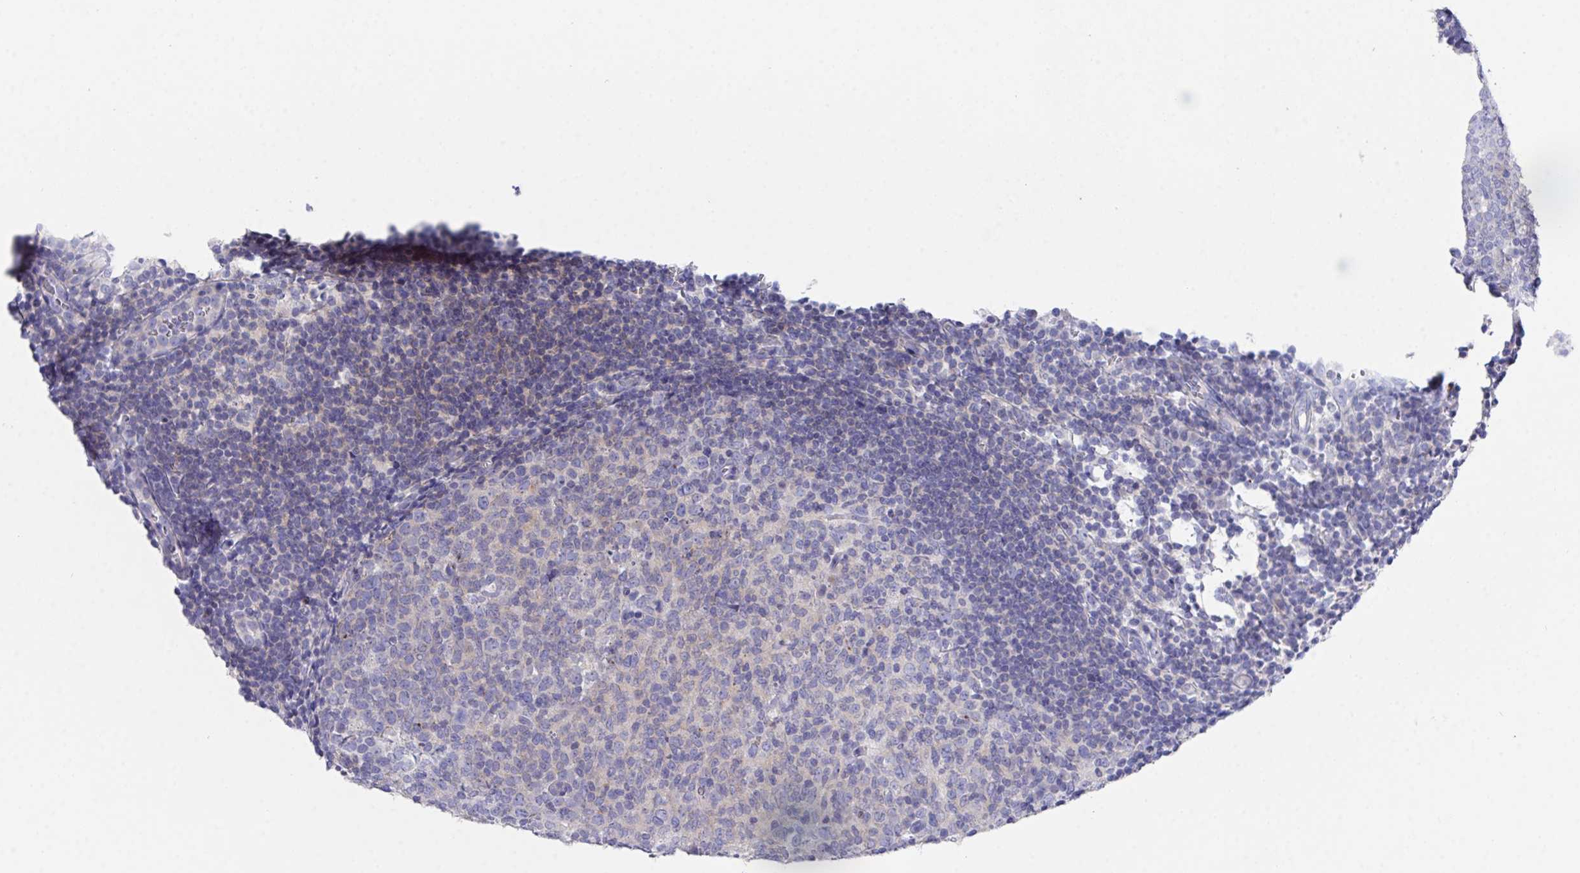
{"staining": {"intensity": "negative", "quantity": "none", "location": "none"}, "tissue": "tonsil", "cell_type": "Germinal center cells", "image_type": "normal", "snomed": [{"axis": "morphology", "description": "Normal tissue, NOS"}, {"axis": "topography", "description": "Tonsil"}], "caption": "A photomicrograph of tonsil stained for a protein shows no brown staining in germinal center cells. (IHC, brightfield microscopy, high magnification).", "gene": "PRG3", "patient": {"sex": "male", "age": 27}}